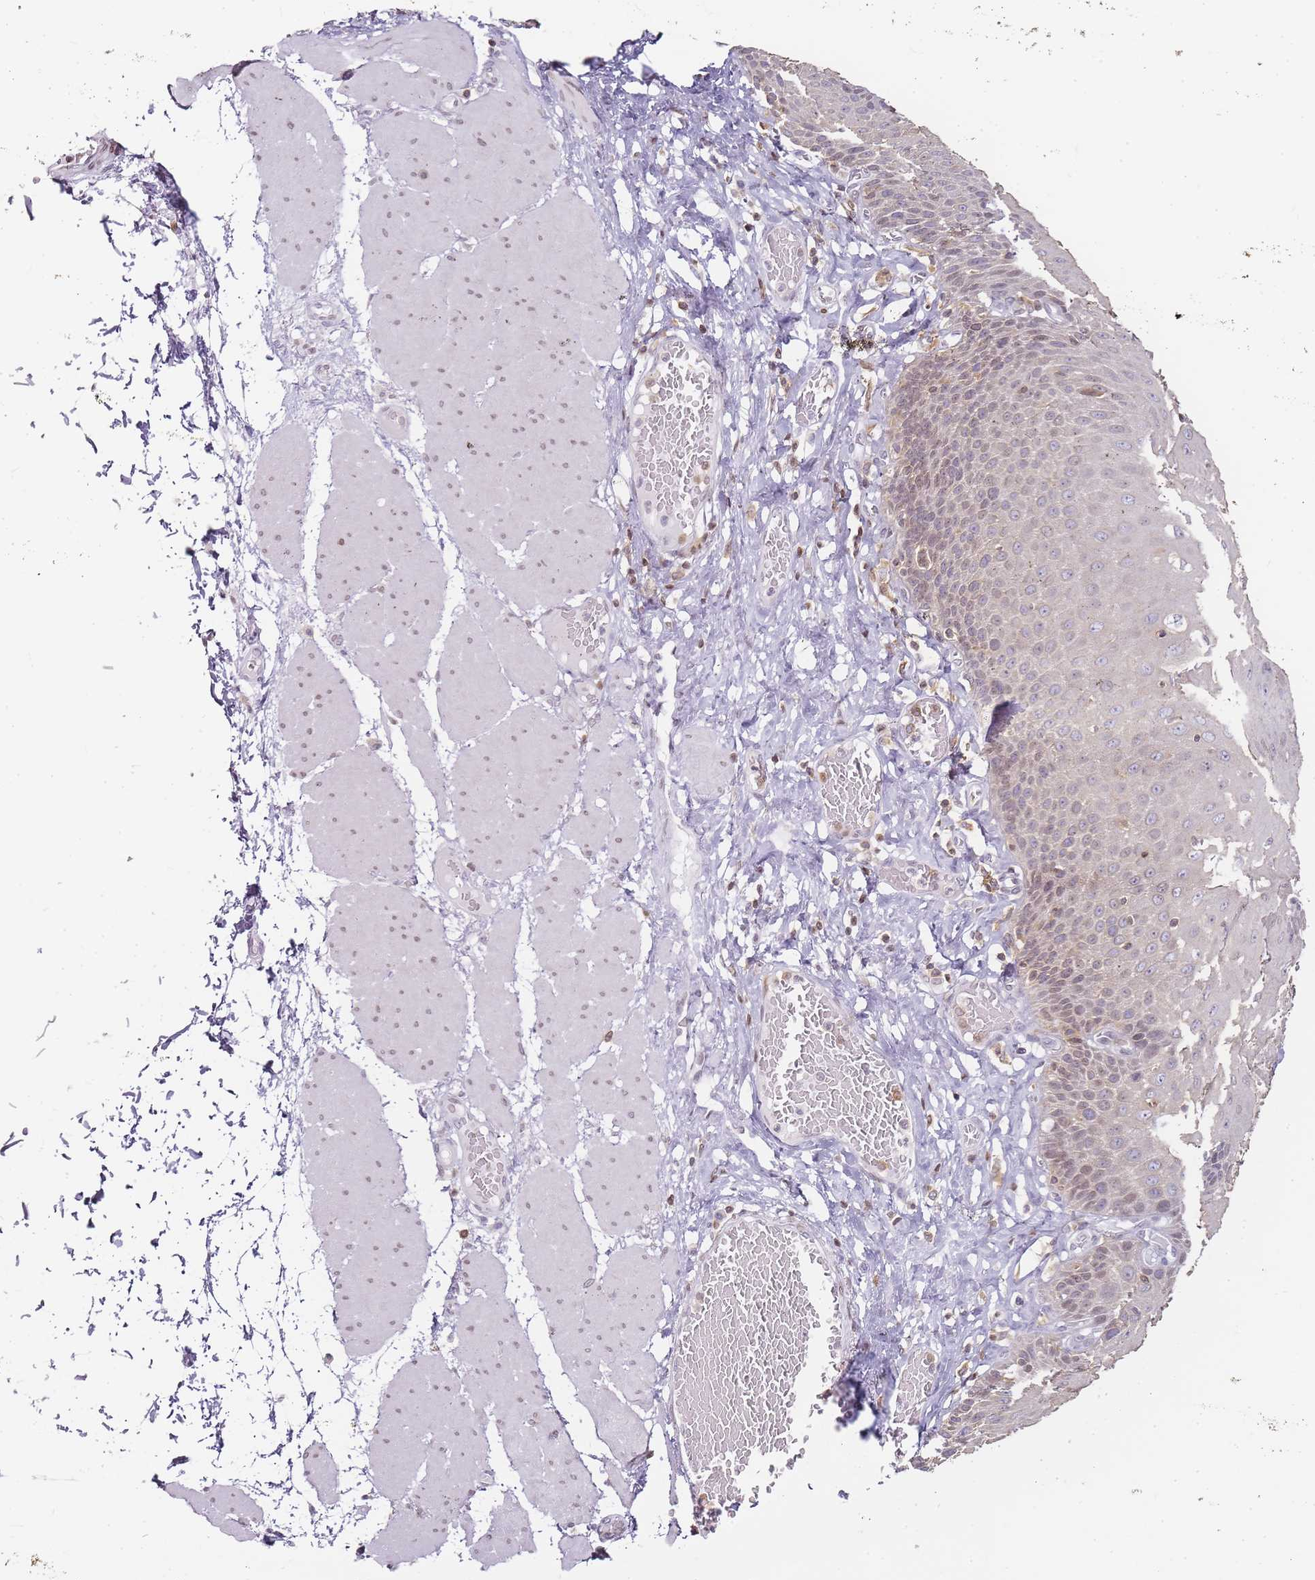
{"staining": {"intensity": "moderate", "quantity": "<25%", "location": "cytoplasmic/membranous,nuclear"}, "tissue": "esophagus", "cell_type": "Squamous epithelial cells", "image_type": "normal", "snomed": [{"axis": "morphology", "description": "Normal tissue, NOS"}, {"axis": "topography", "description": "Esophagus"}], "caption": "Moderate cytoplasmic/membranous,nuclear positivity is seen in approximately <25% of squamous epithelial cells in unremarkable esophagus.", "gene": "JAKMIP1", "patient": {"sex": "male", "age": 60}}